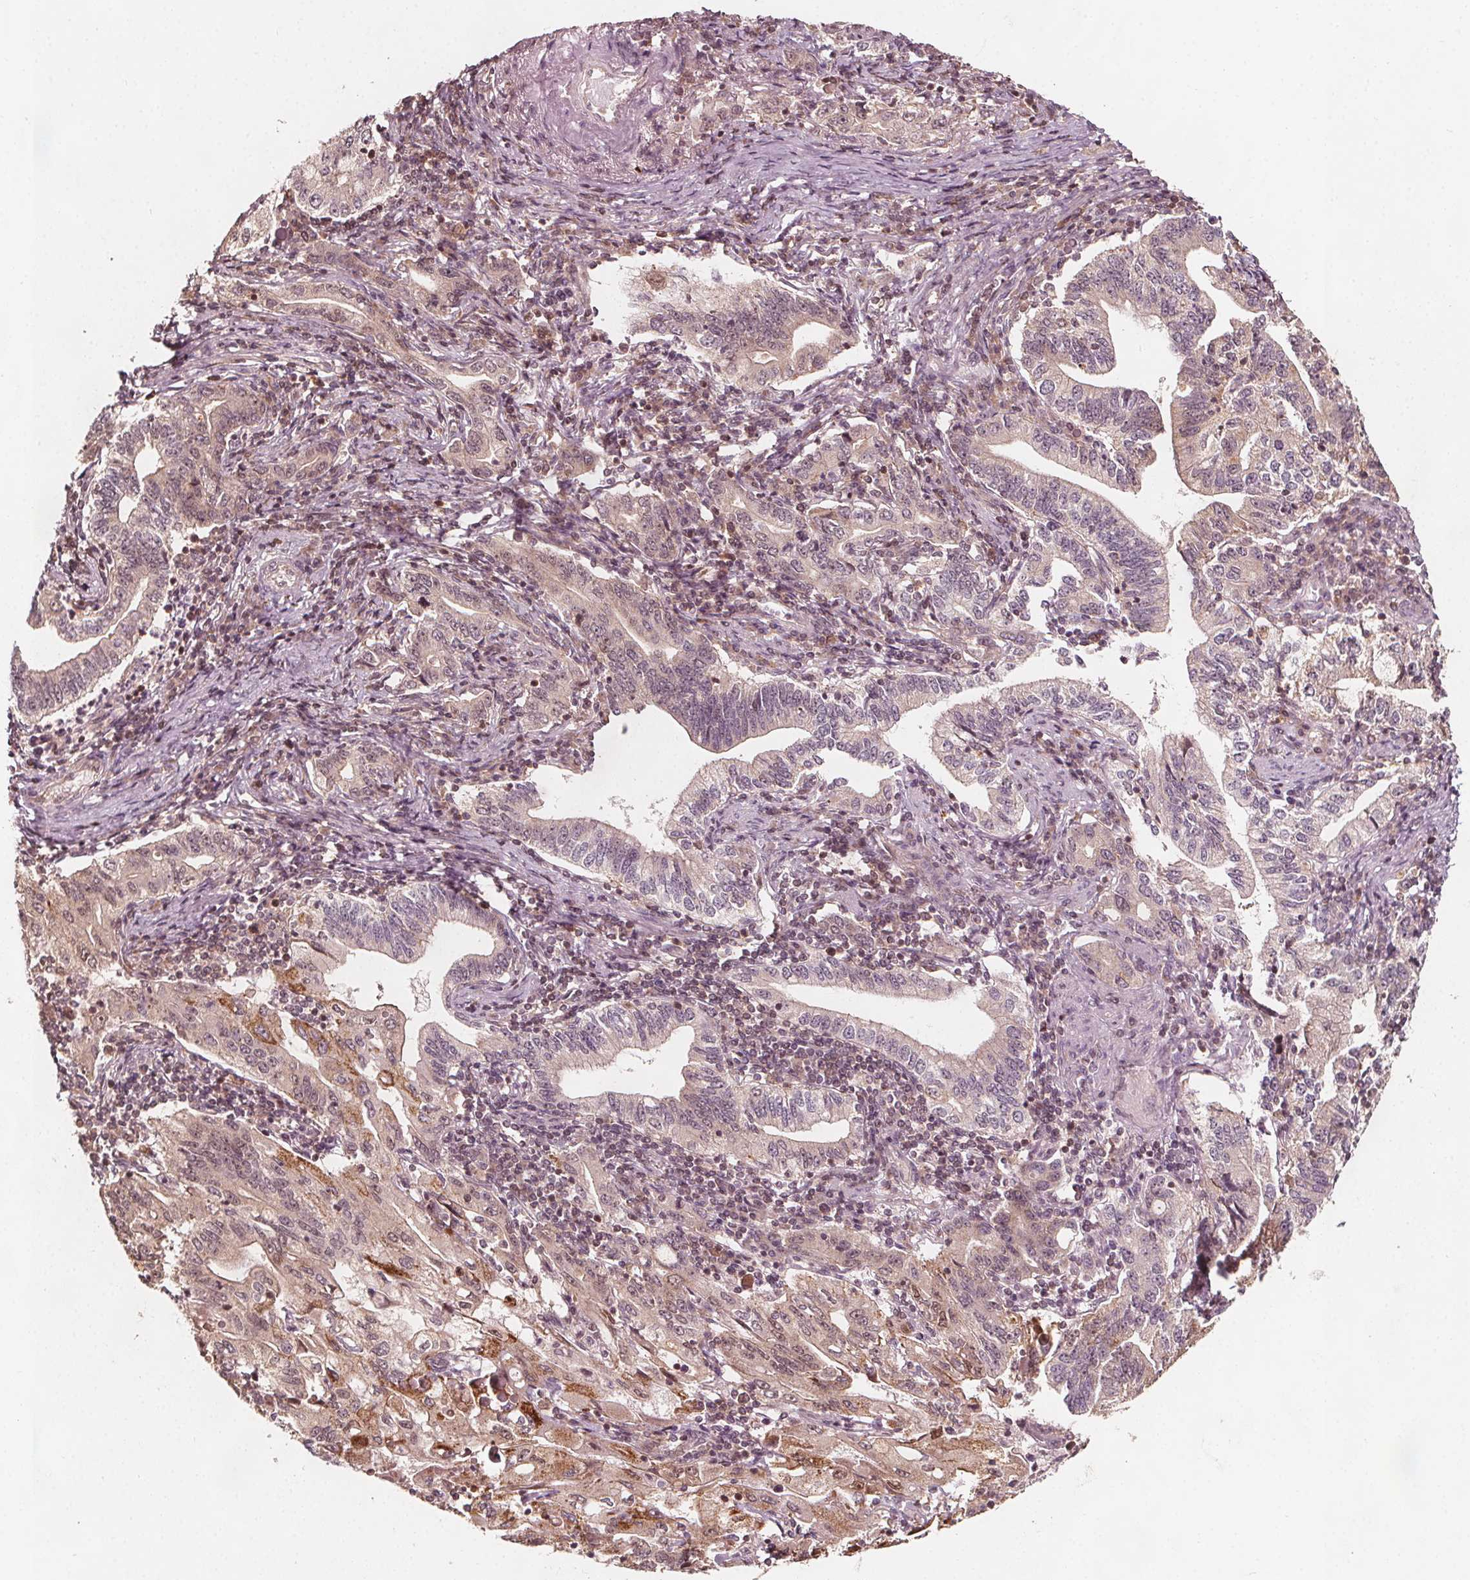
{"staining": {"intensity": "weak", "quantity": "<25%", "location": "cytoplasmic/membranous"}, "tissue": "stomach cancer", "cell_type": "Tumor cells", "image_type": "cancer", "snomed": [{"axis": "morphology", "description": "Adenocarcinoma, NOS"}, {"axis": "topography", "description": "Stomach, lower"}], "caption": "DAB (3,3'-diaminobenzidine) immunohistochemical staining of human stomach adenocarcinoma shows no significant positivity in tumor cells. The staining is performed using DAB brown chromogen with nuclei counter-stained in using hematoxylin.", "gene": "AIP", "patient": {"sex": "female", "age": 72}}